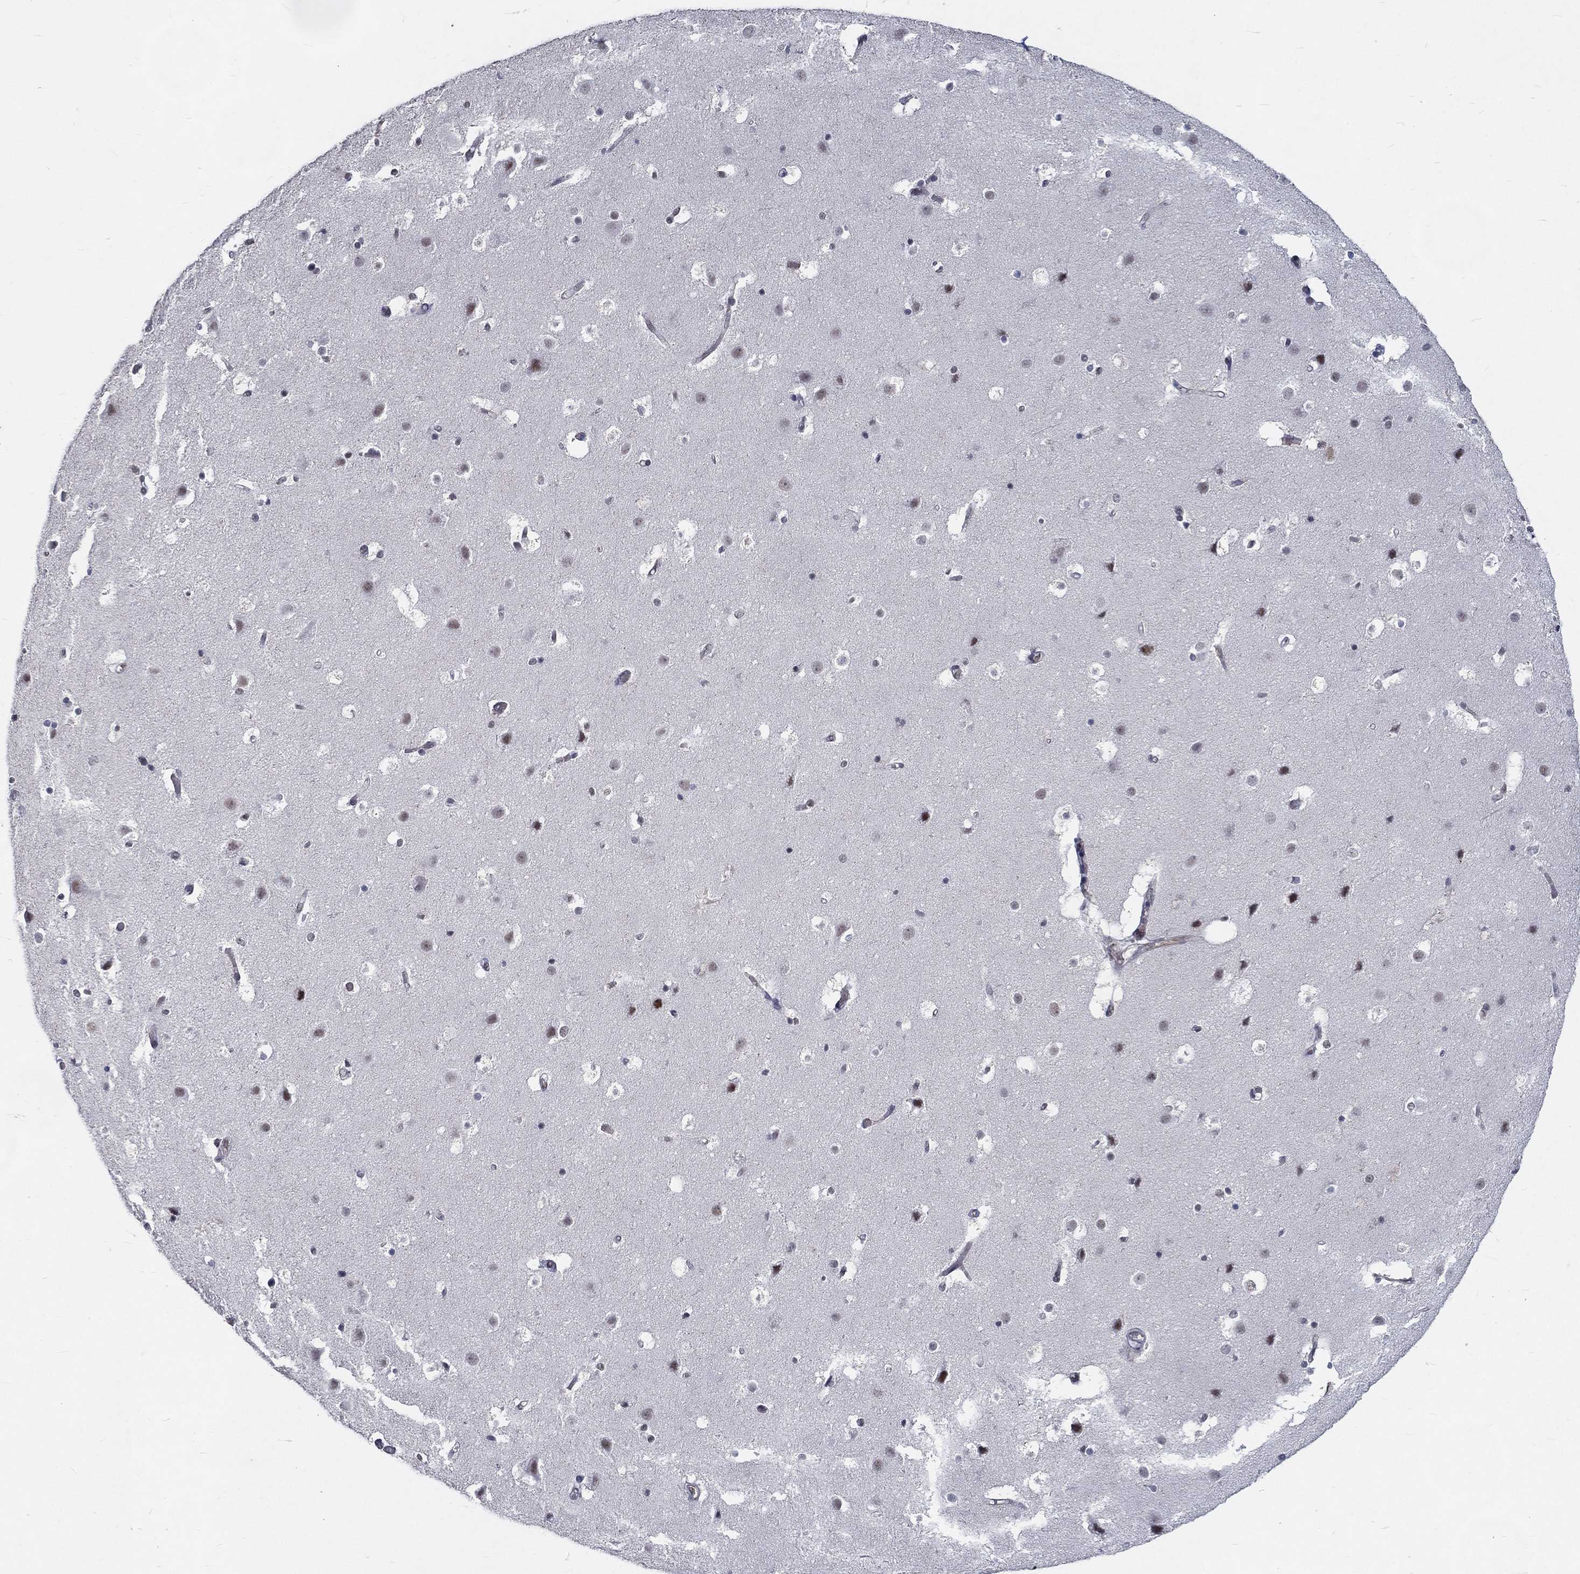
{"staining": {"intensity": "negative", "quantity": "none", "location": "none"}, "tissue": "cerebral cortex", "cell_type": "Endothelial cells", "image_type": "normal", "snomed": [{"axis": "morphology", "description": "Normal tissue, NOS"}, {"axis": "topography", "description": "Cerebral cortex"}], "caption": "Endothelial cells are negative for protein expression in benign human cerebral cortex. (Brightfield microscopy of DAB (3,3'-diaminobenzidine) immunohistochemistry (IHC) at high magnification).", "gene": "ZBED1", "patient": {"sex": "female", "age": 52}}